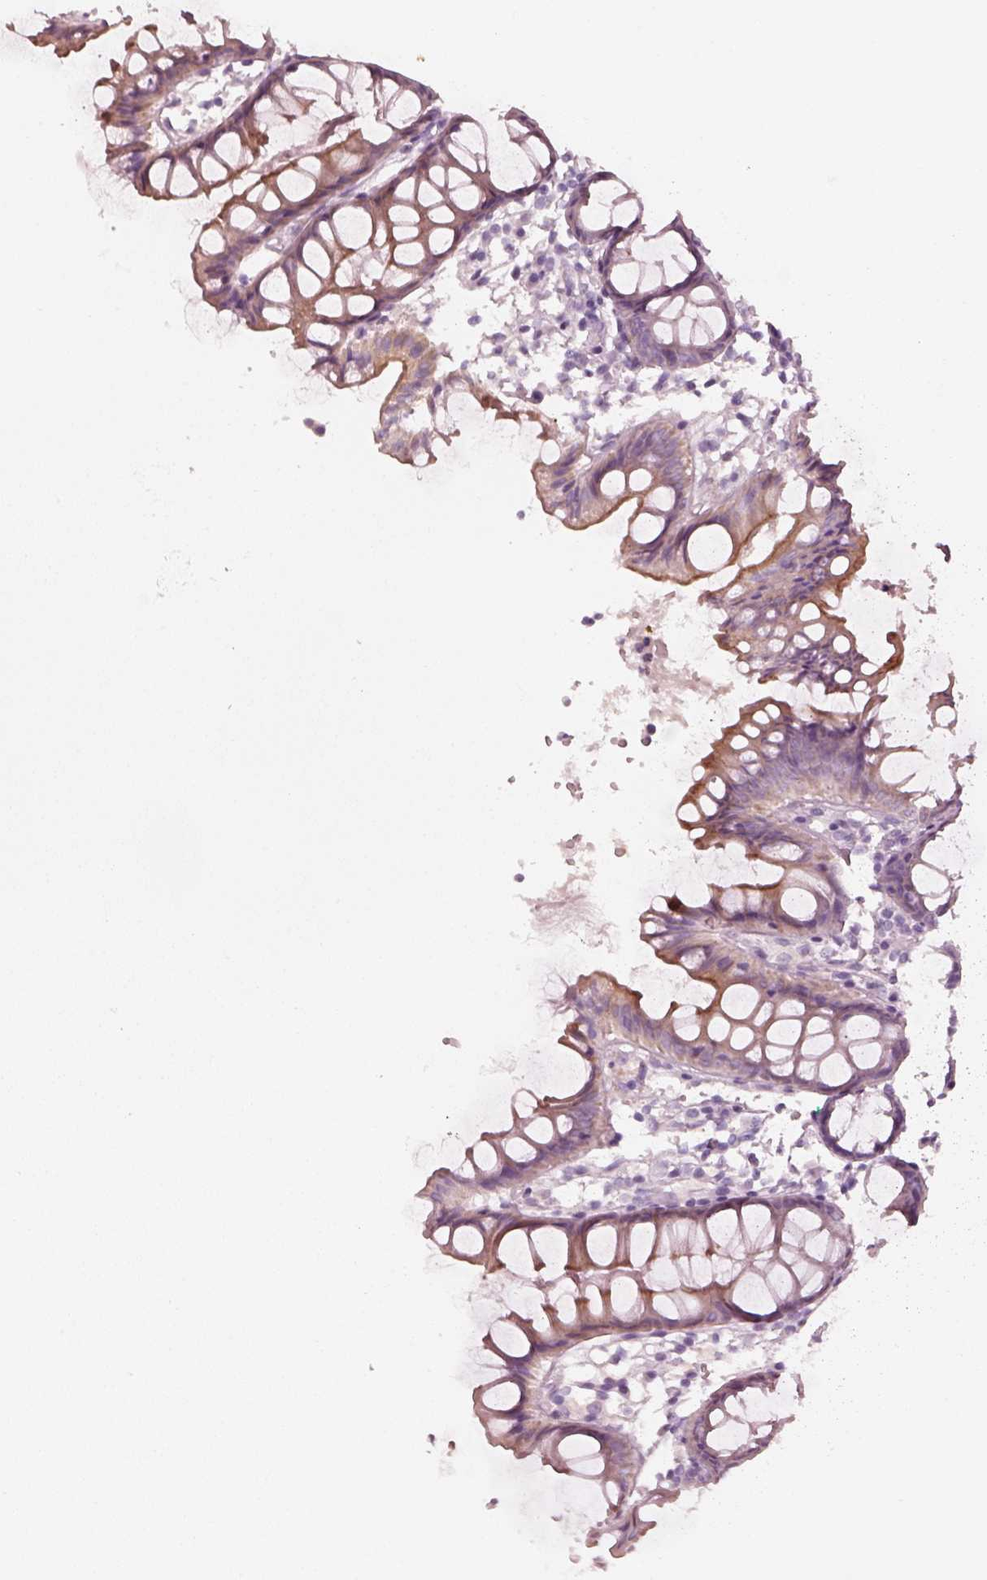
{"staining": {"intensity": "negative", "quantity": "none", "location": "none"}, "tissue": "colon", "cell_type": "Endothelial cells", "image_type": "normal", "snomed": [{"axis": "morphology", "description": "Normal tissue, NOS"}, {"axis": "topography", "description": "Colon"}], "caption": "Image shows no protein staining in endothelial cells of unremarkable colon.", "gene": "PON3", "patient": {"sex": "female", "age": 84}}